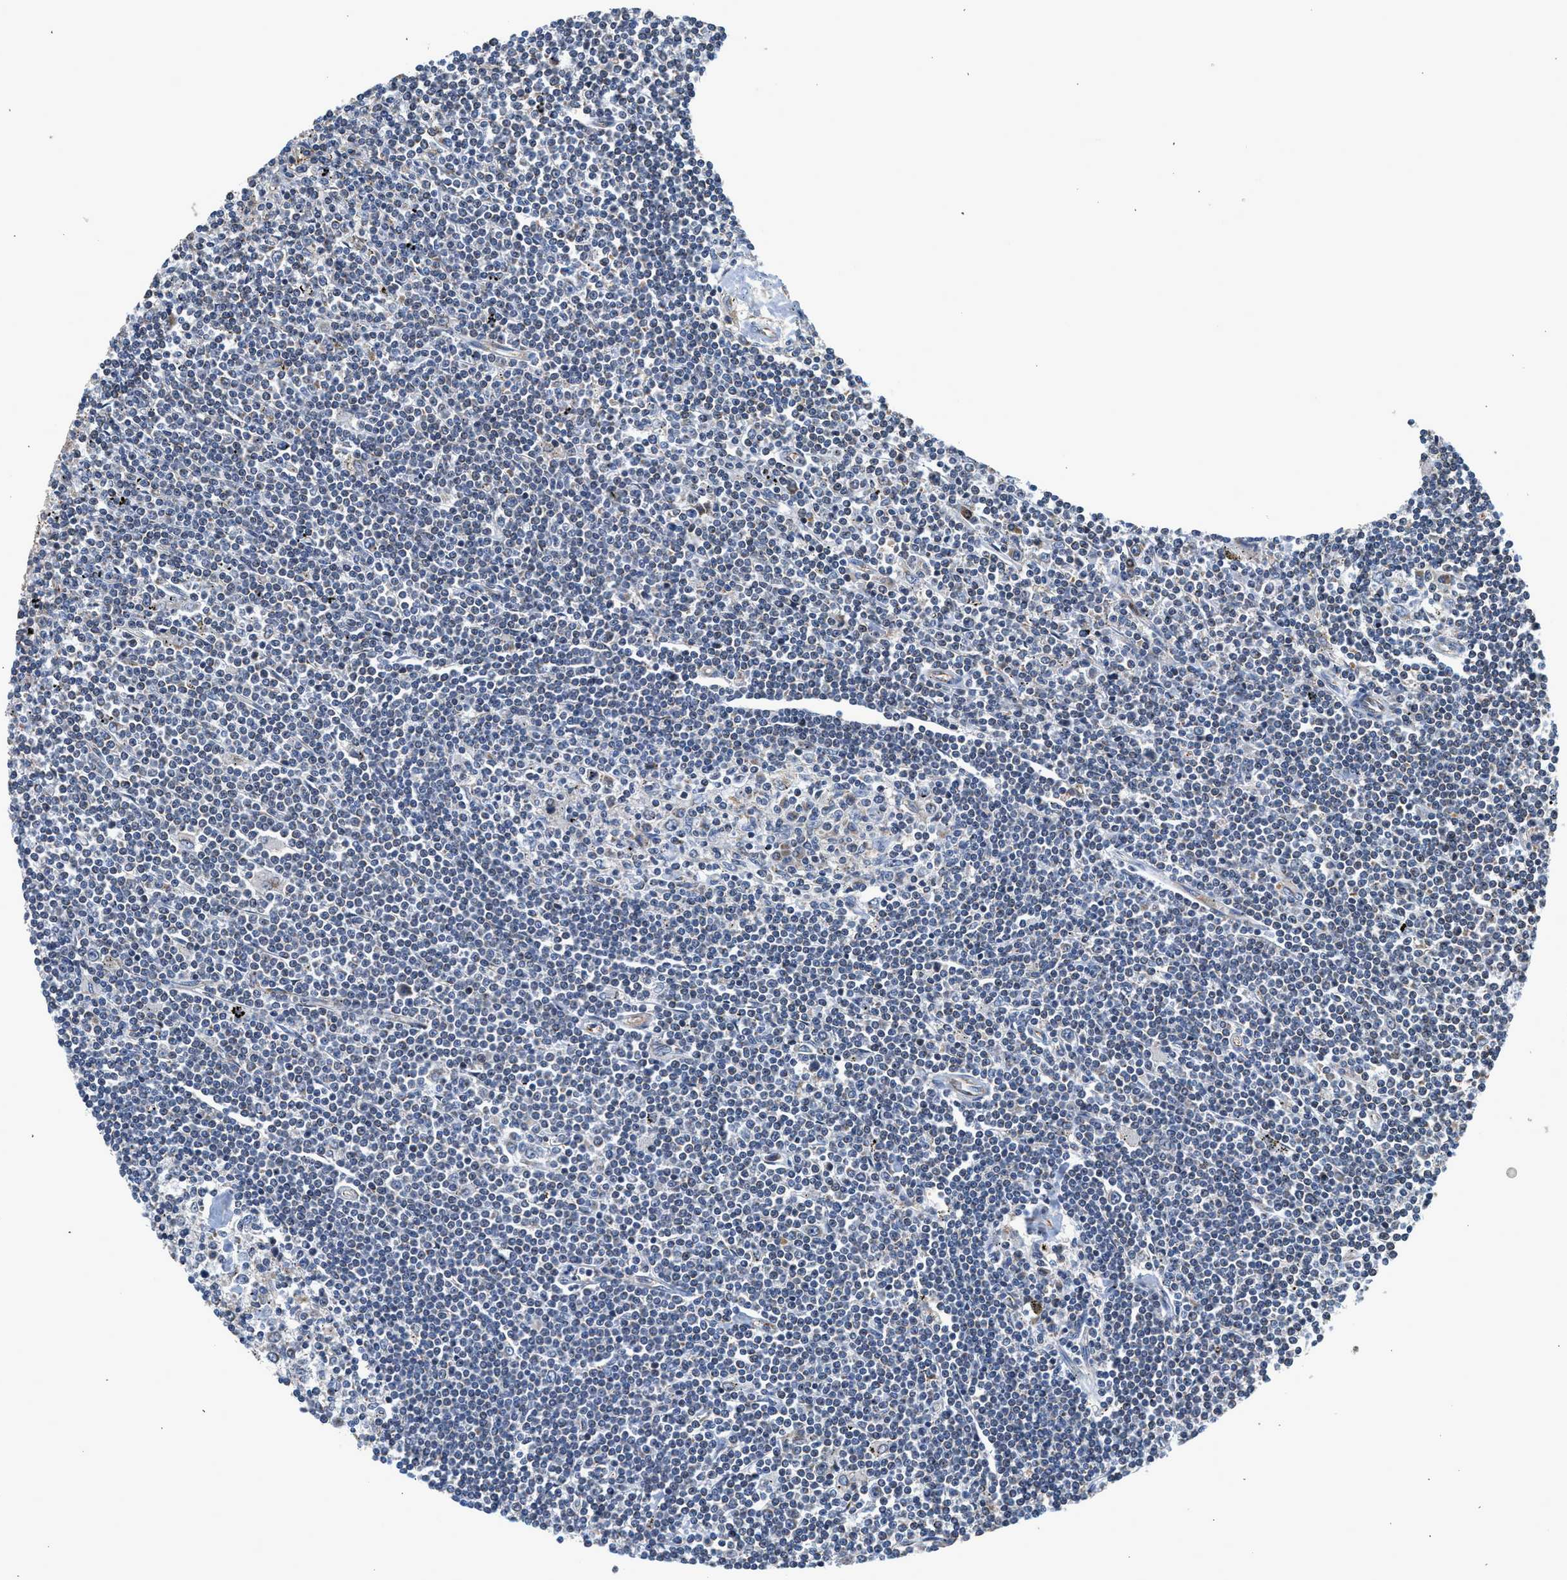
{"staining": {"intensity": "negative", "quantity": "none", "location": "none"}, "tissue": "lymphoma", "cell_type": "Tumor cells", "image_type": "cancer", "snomed": [{"axis": "morphology", "description": "Malignant lymphoma, non-Hodgkin's type, Low grade"}, {"axis": "topography", "description": "Spleen"}], "caption": "The photomicrograph demonstrates no staining of tumor cells in lymphoma. (IHC, brightfield microscopy, high magnification).", "gene": "PIM1", "patient": {"sex": "male", "age": 76}}